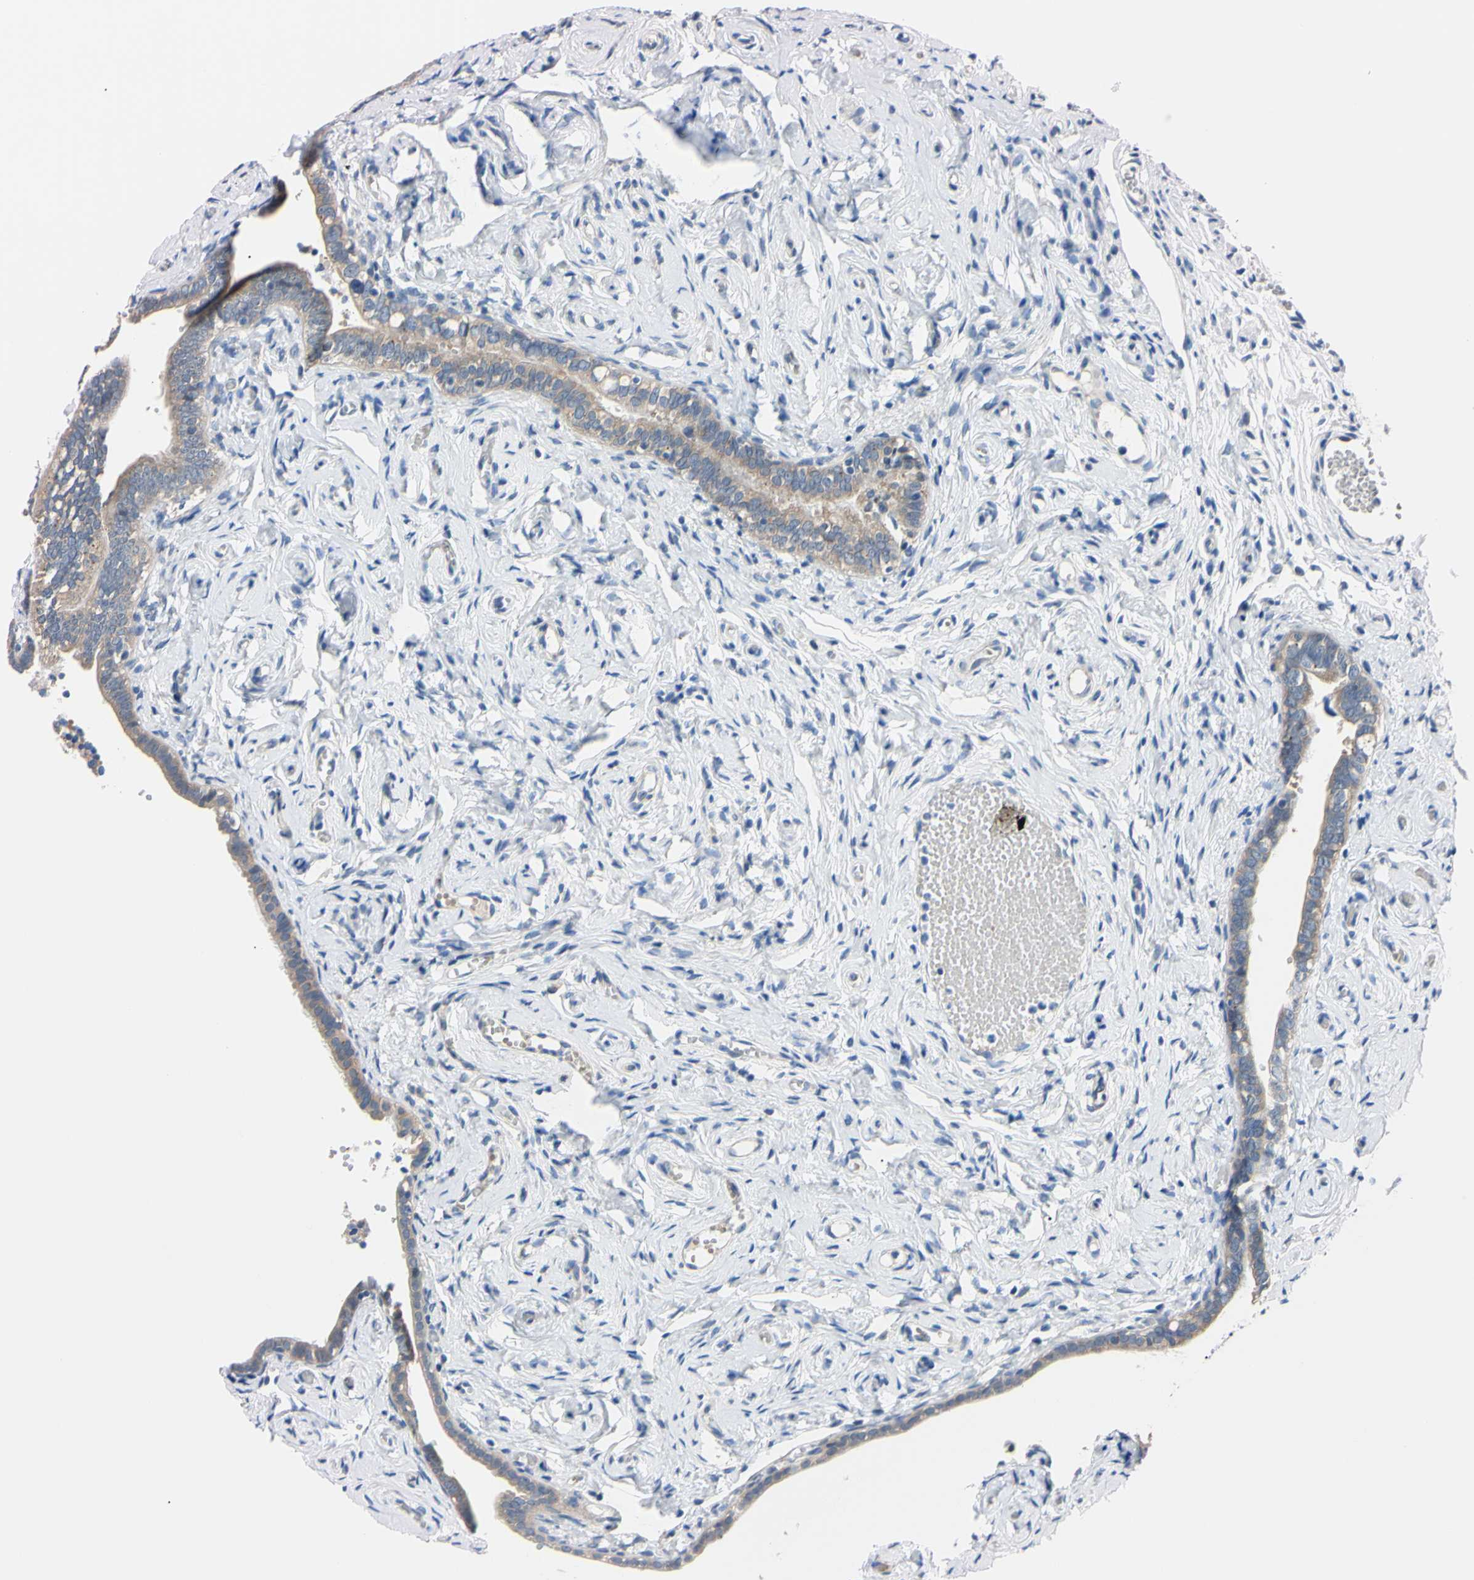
{"staining": {"intensity": "weak", "quantity": "25%-75%", "location": "cytoplasmic/membranous"}, "tissue": "fallopian tube", "cell_type": "Glandular cells", "image_type": "normal", "snomed": [{"axis": "morphology", "description": "Normal tissue, NOS"}, {"axis": "topography", "description": "Fallopian tube"}], "caption": "A brown stain shows weak cytoplasmic/membranous staining of a protein in glandular cells of benign human fallopian tube. Immunohistochemistry (ihc) stains the protein in brown and the nuclei are stained blue.", "gene": "RARS1", "patient": {"sex": "female", "age": 71}}